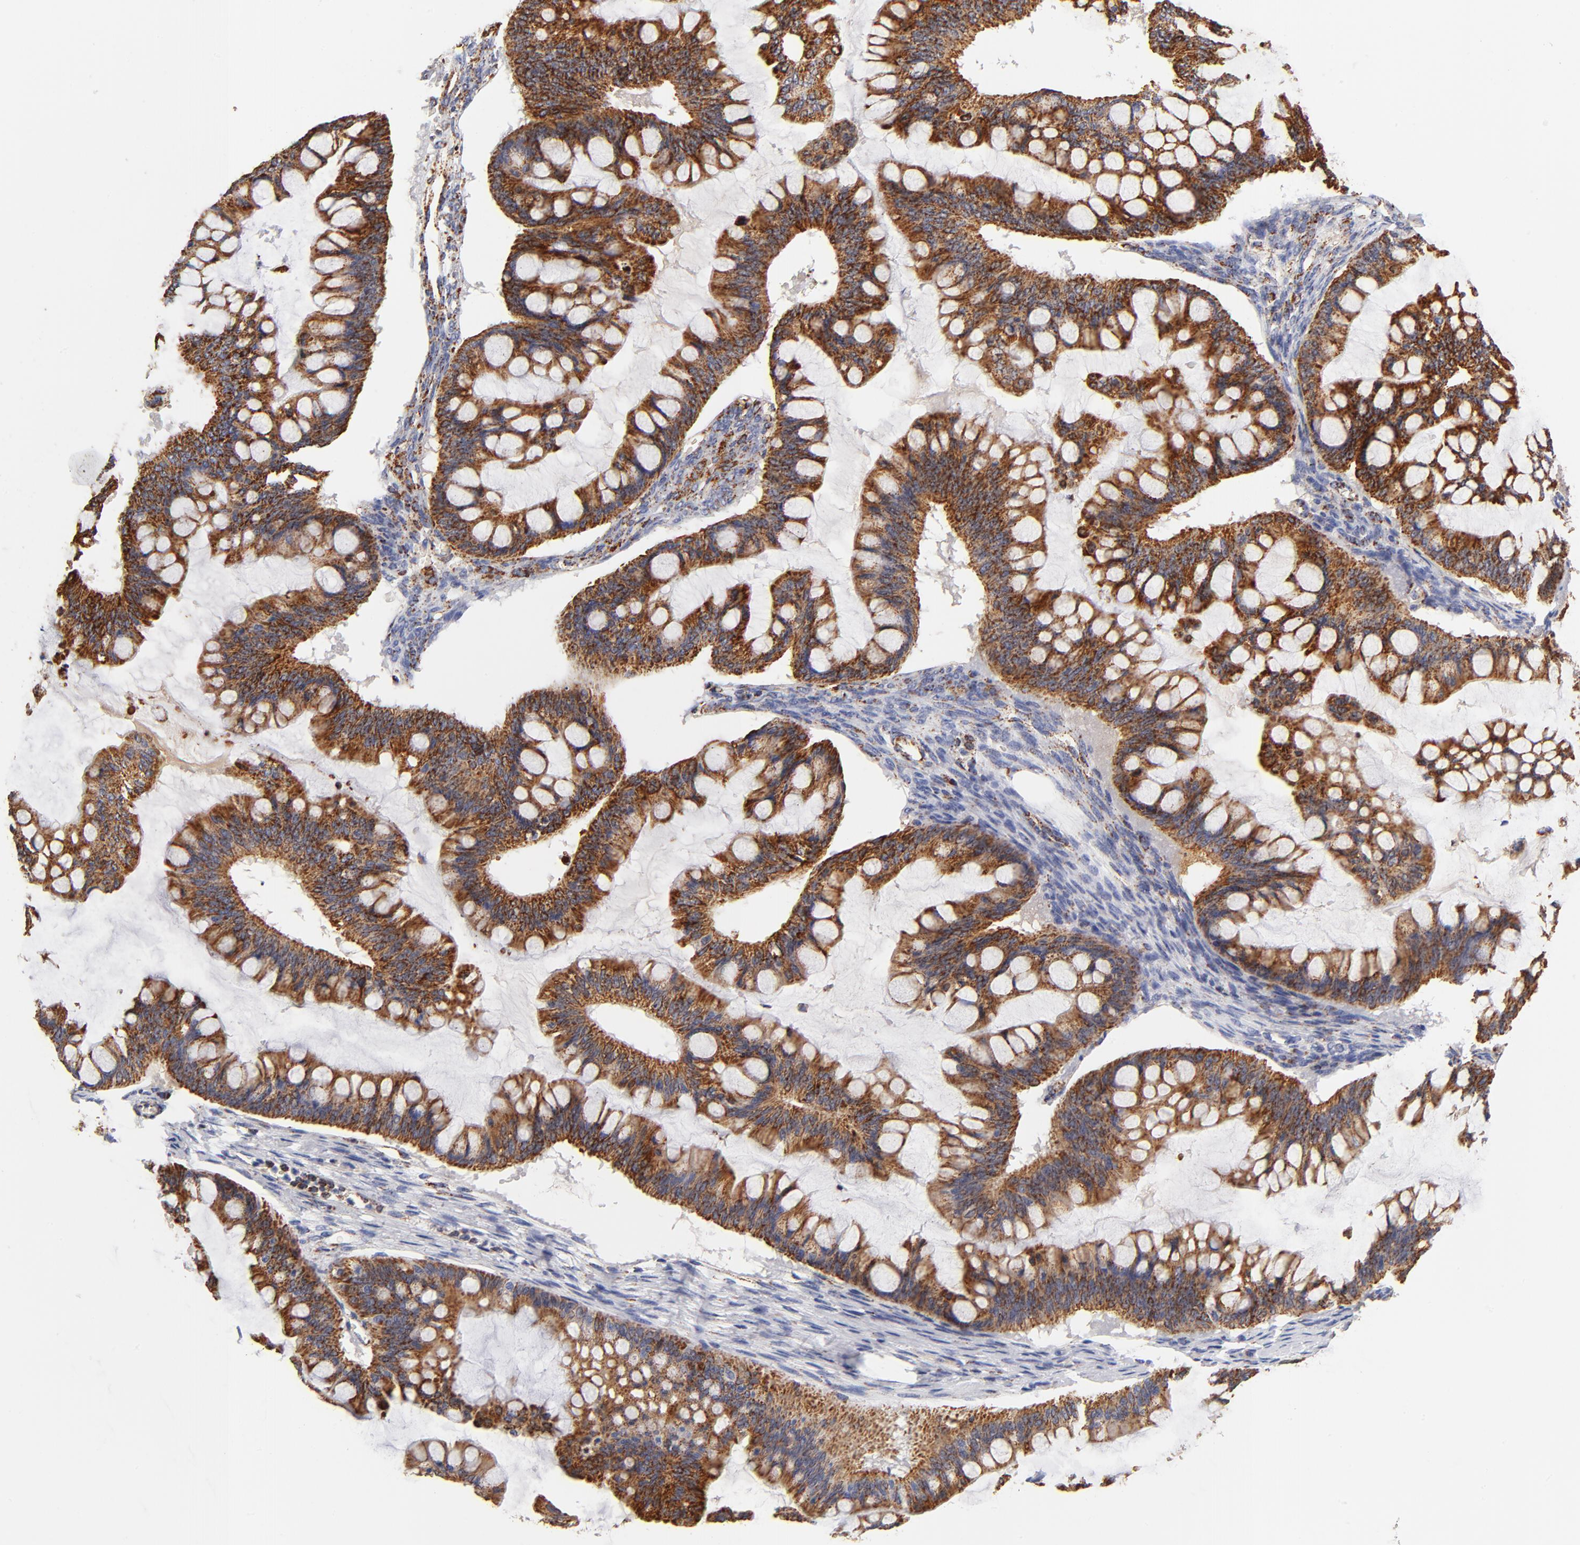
{"staining": {"intensity": "strong", "quantity": ">75%", "location": "cytoplasmic/membranous"}, "tissue": "ovarian cancer", "cell_type": "Tumor cells", "image_type": "cancer", "snomed": [{"axis": "morphology", "description": "Cystadenocarcinoma, mucinous, NOS"}, {"axis": "topography", "description": "Ovary"}], "caption": "Ovarian mucinous cystadenocarcinoma stained with immunohistochemistry reveals strong cytoplasmic/membranous expression in about >75% of tumor cells.", "gene": "ECHS1", "patient": {"sex": "female", "age": 73}}